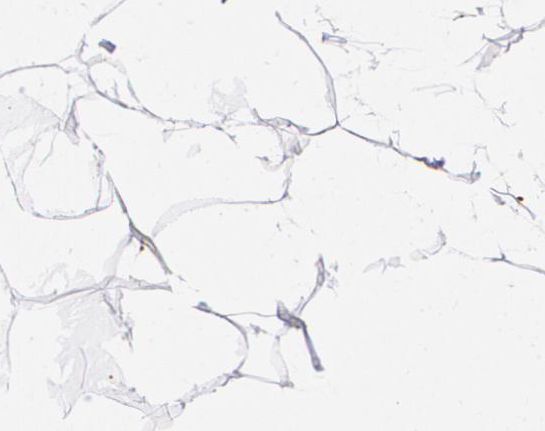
{"staining": {"intensity": "negative", "quantity": "none", "location": "none"}, "tissue": "adipose tissue", "cell_type": "Adipocytes", "image_type": "normal", "snomed": [{"axis": "morphology", "description": "Normal tissue, NOS"}, {"axis": "morphology", "description": "Duct carcinoma"}, {"axis": "topography", "description": "Breast"}, {"axis": "topography", "description": "Adipose tissue"}], "caption": "Micrograph shows no protein staining in adipocytes of benign adipose tissue. Brightfield microscopy of IHC stained with DAB (brown) and hematoxylin (blue), captured at high magnification.", "gene": "HLA", "patient": {"sex": "female", "age": 37}}